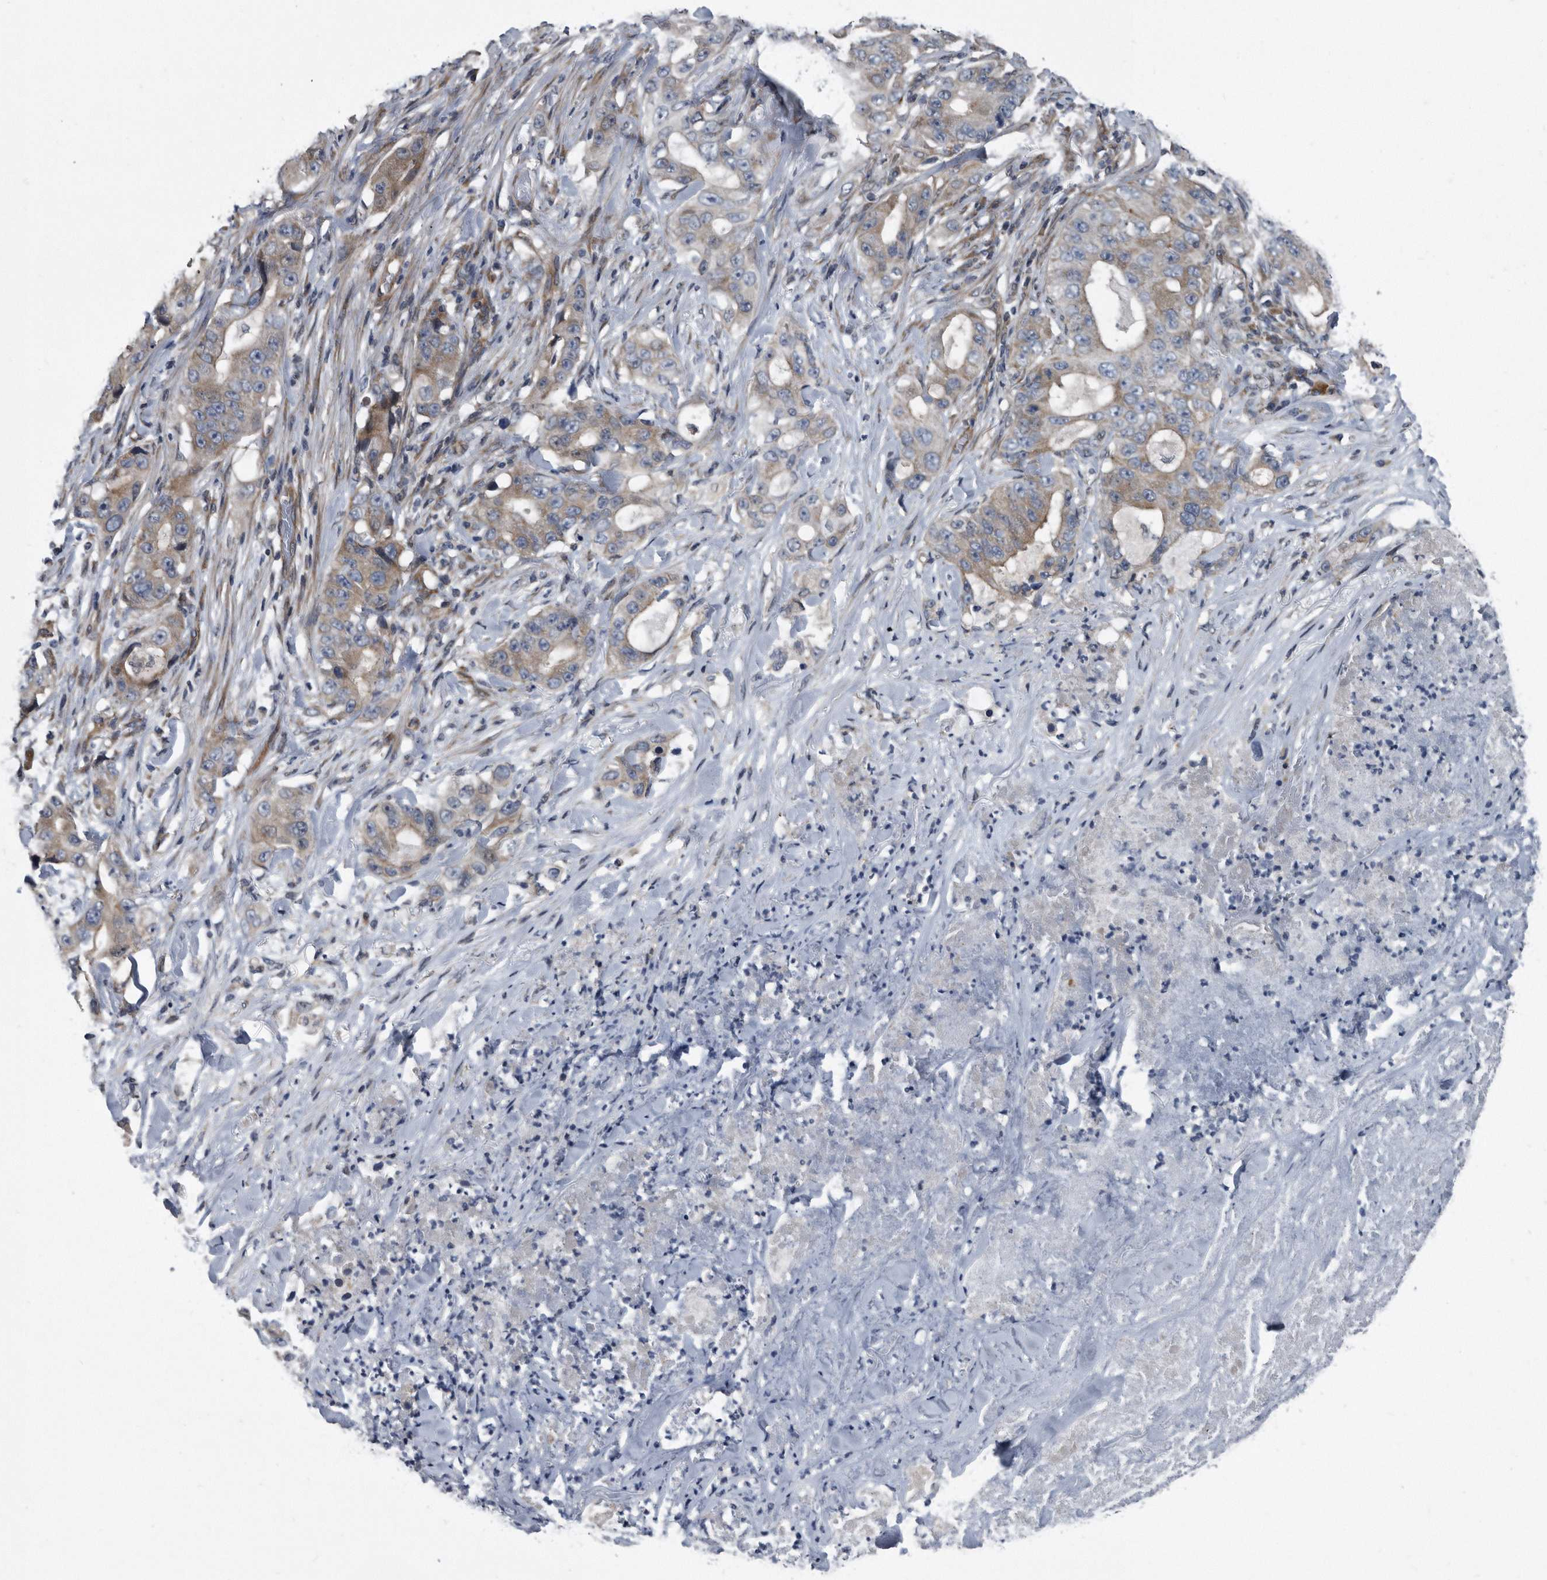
{"staining": {"intensity": "weak", "quantity": "25%-75%", "location": "cytoplasmic/membranous"}, "tissue": "lung cancer", "cell_type": "Tumor cells", "image_type": "cancer", "snomed": [{"axis": "morphology", "description": "Adenocarcinoma, NOS"}, {"axis": "topography", "description": "Lung"}], "caption": "DAB immunohistochemical staining of human lung cancer (adenocarcinoma) demonstrates weak cytoplasmic/membranous protein staining in about 25%-75% of tumor cells.", "gene": "ARMCX1", "patient": {"sex": "female", "age": 51}}